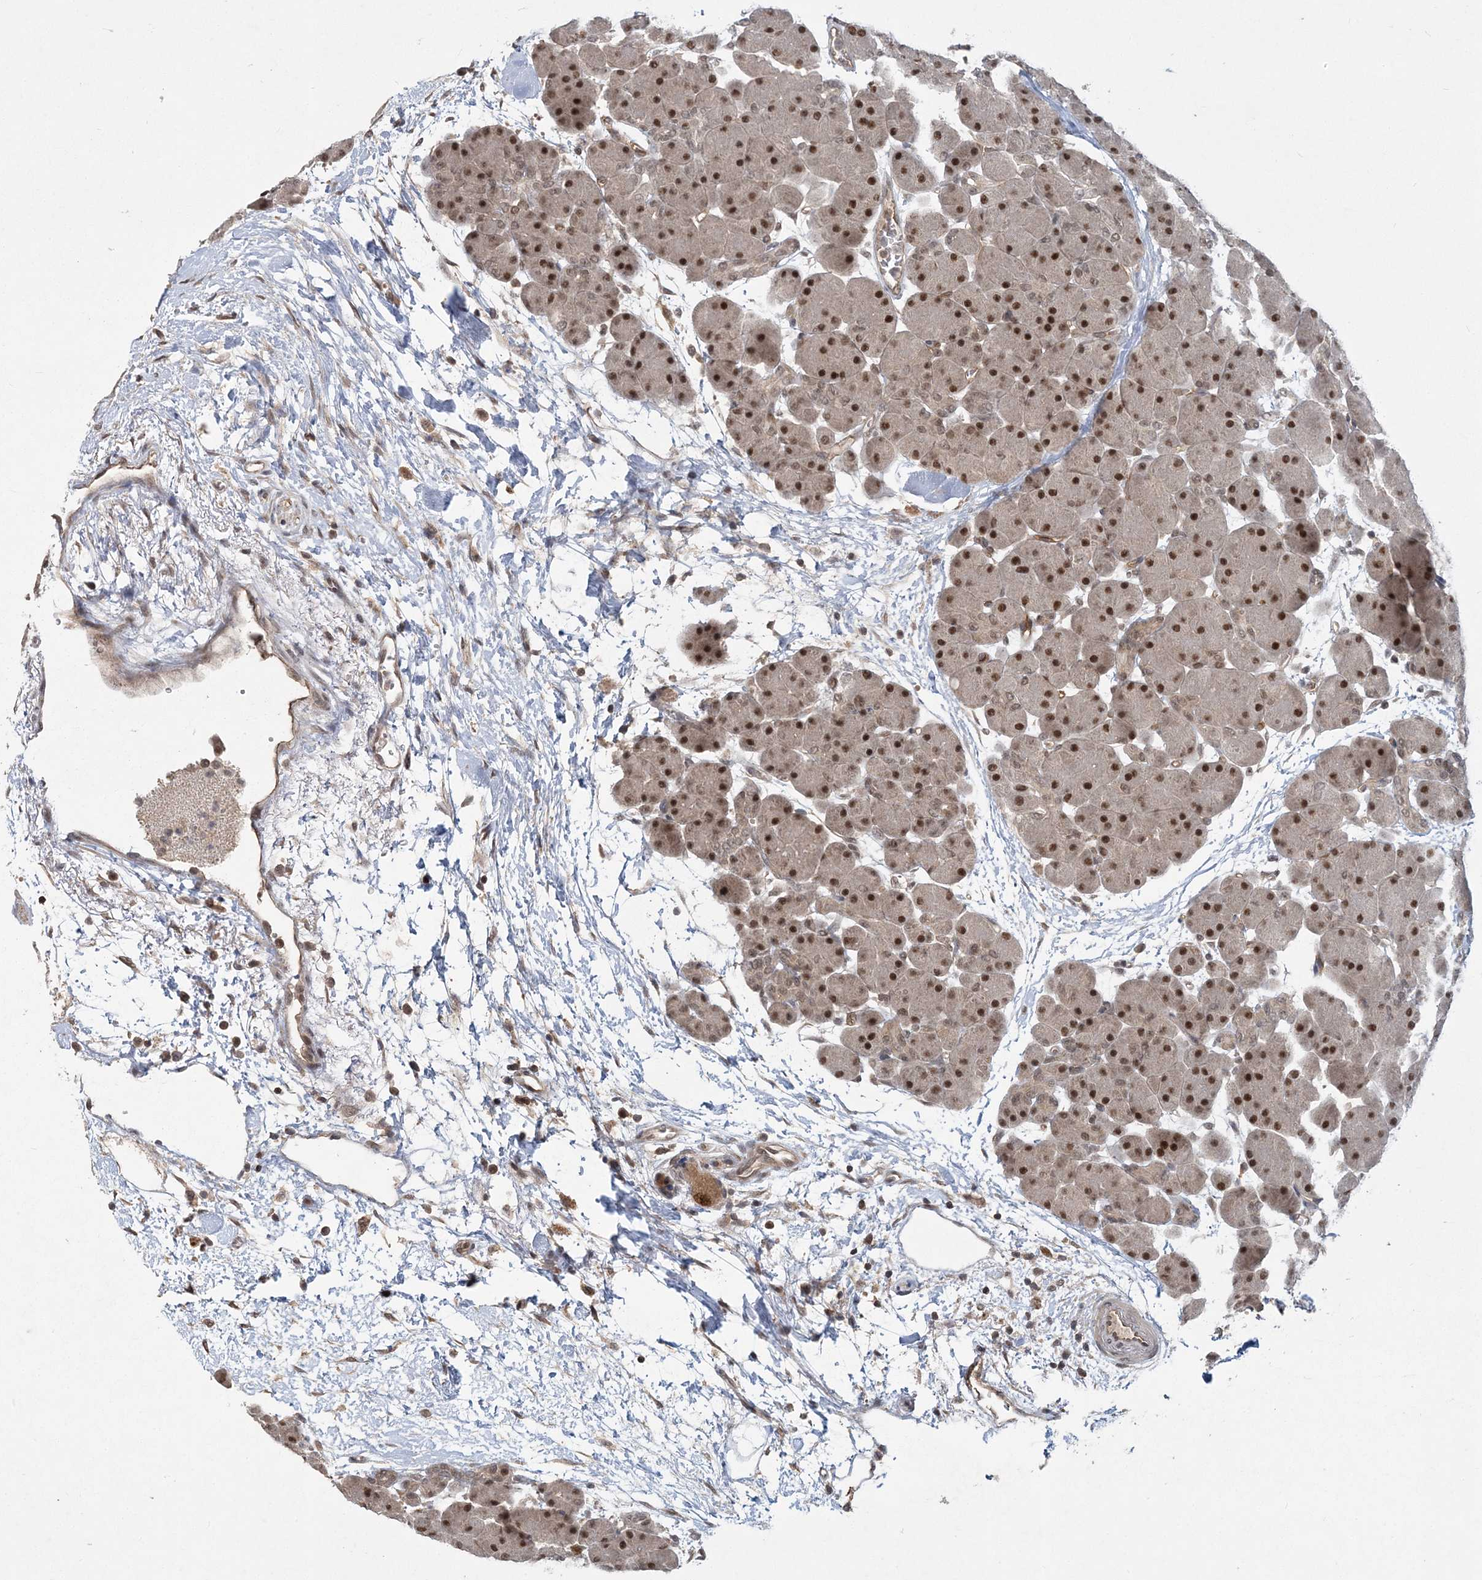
{"staining": {"intensity": "strong", "quantity": ">75%", "location": "nuclear"}, "tissue": "pancreas", "cell_type": "Exocrine glandular cells", "image_type": "normal", "snomed": [{"axis": "morphology", "description": "Normal tissue, NOS"}, {"axis": "topography", "description": "Pancreas"}], "caption": "Immunohistochemistry image of benign pancreas: pancreas stained using IHC reveals high levels of strong protein expression localized specifically in the nuclear of exocrine glandular cells, appearing as a nuclear brown color.", "gene": "COPS7B", "patient": {"sex": "male", "age": 66}}